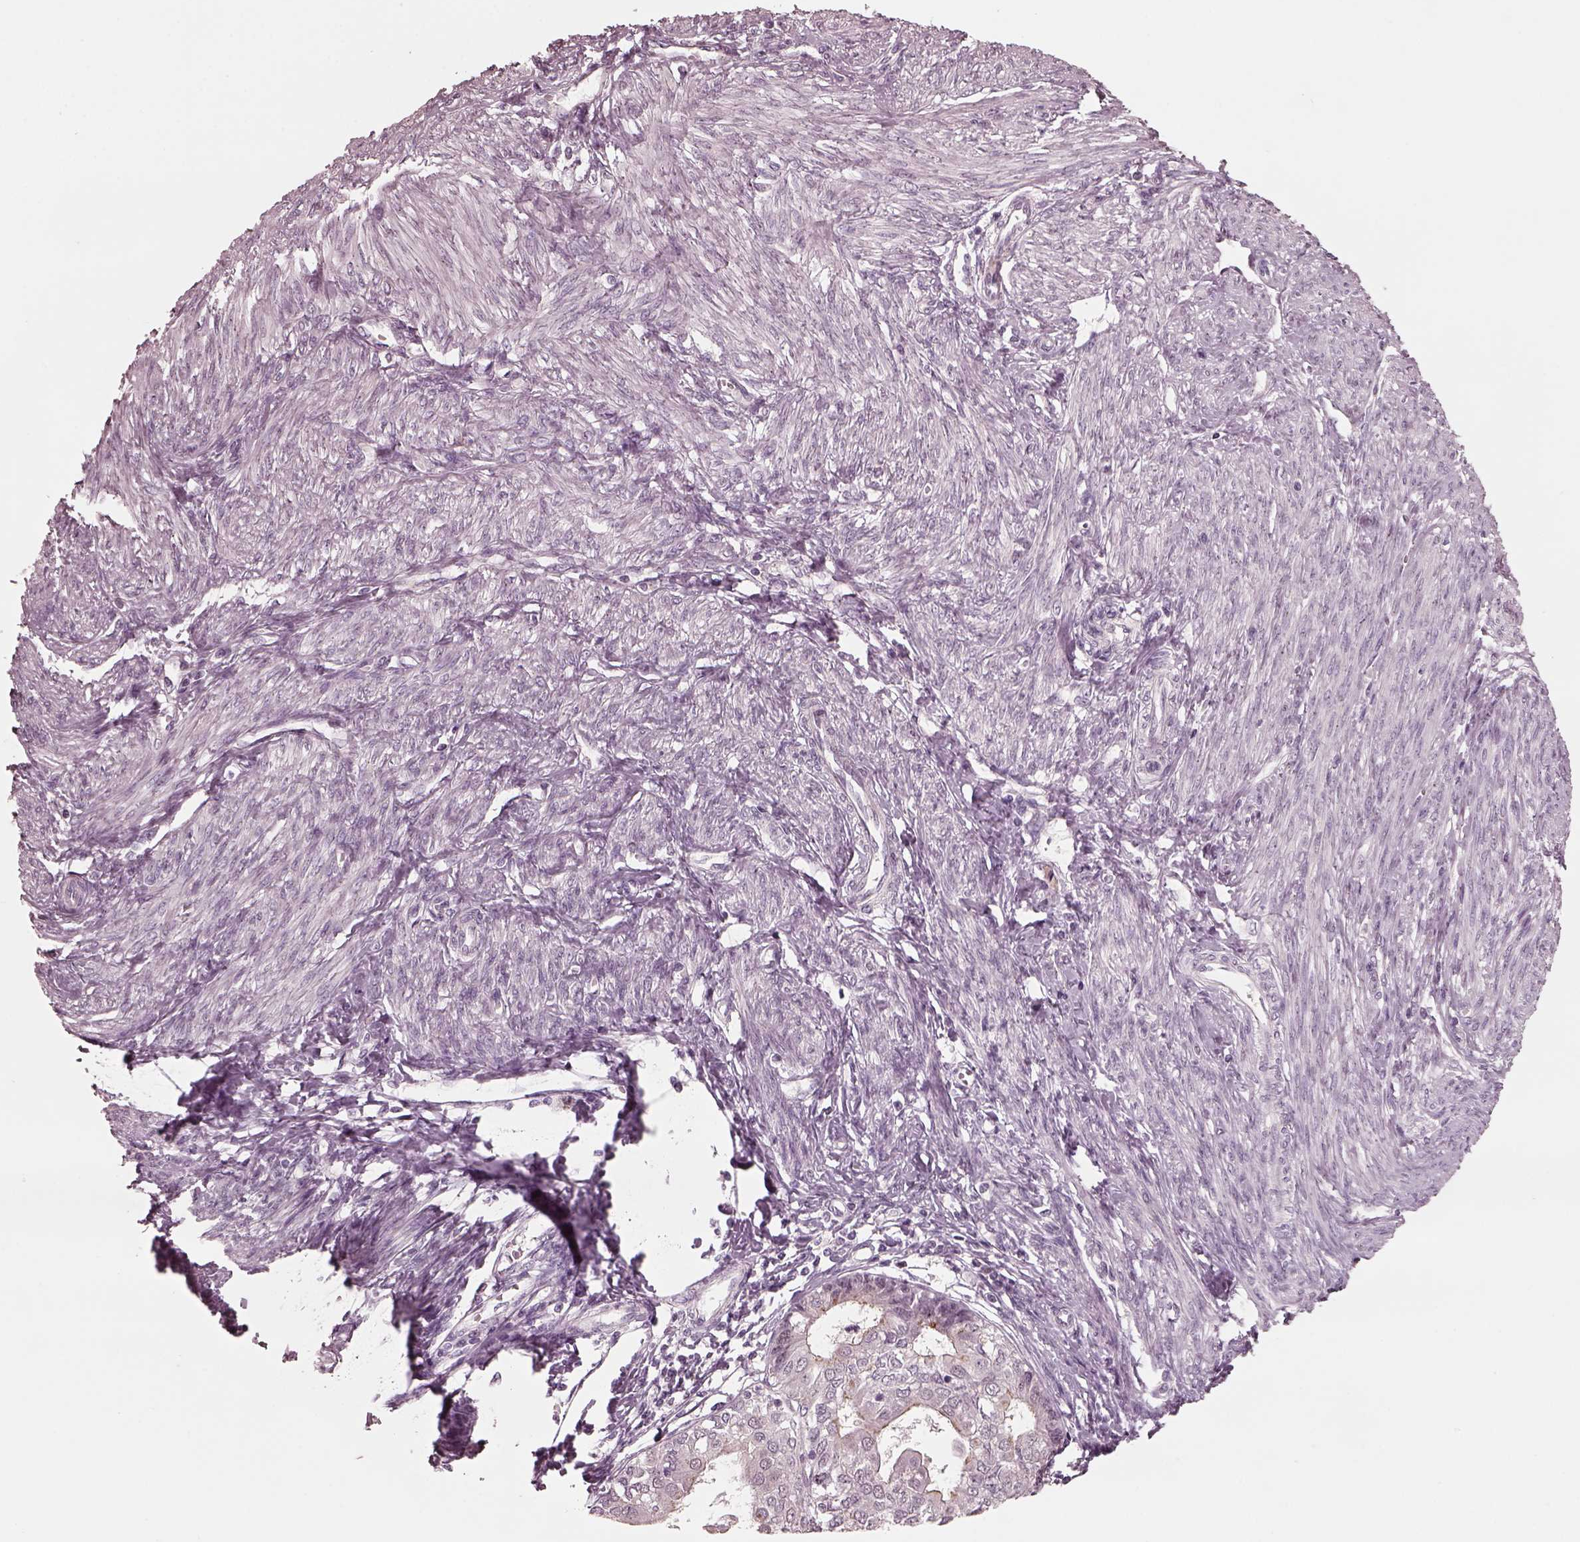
{"staining": {"intensity": "negative", "quantity": "none", "location": "none"}, "tissue": "endometrial cancer", "cell_type": "Tumor cells", "image_type": "cancer", "snomed": [{"axis": "morphology", "description": "Adenocarcinoma, NOS"}, {"axis": "topography", "description": "Endometrium"}], "caption": "This is a histopathology image of immunohistochemistry (IHC) staining of adenocarcinoma (endometrial), which shows no expression in tumor cells.", "gene": "SAXO1", "patient": {"sex": "female", "age": 68}}